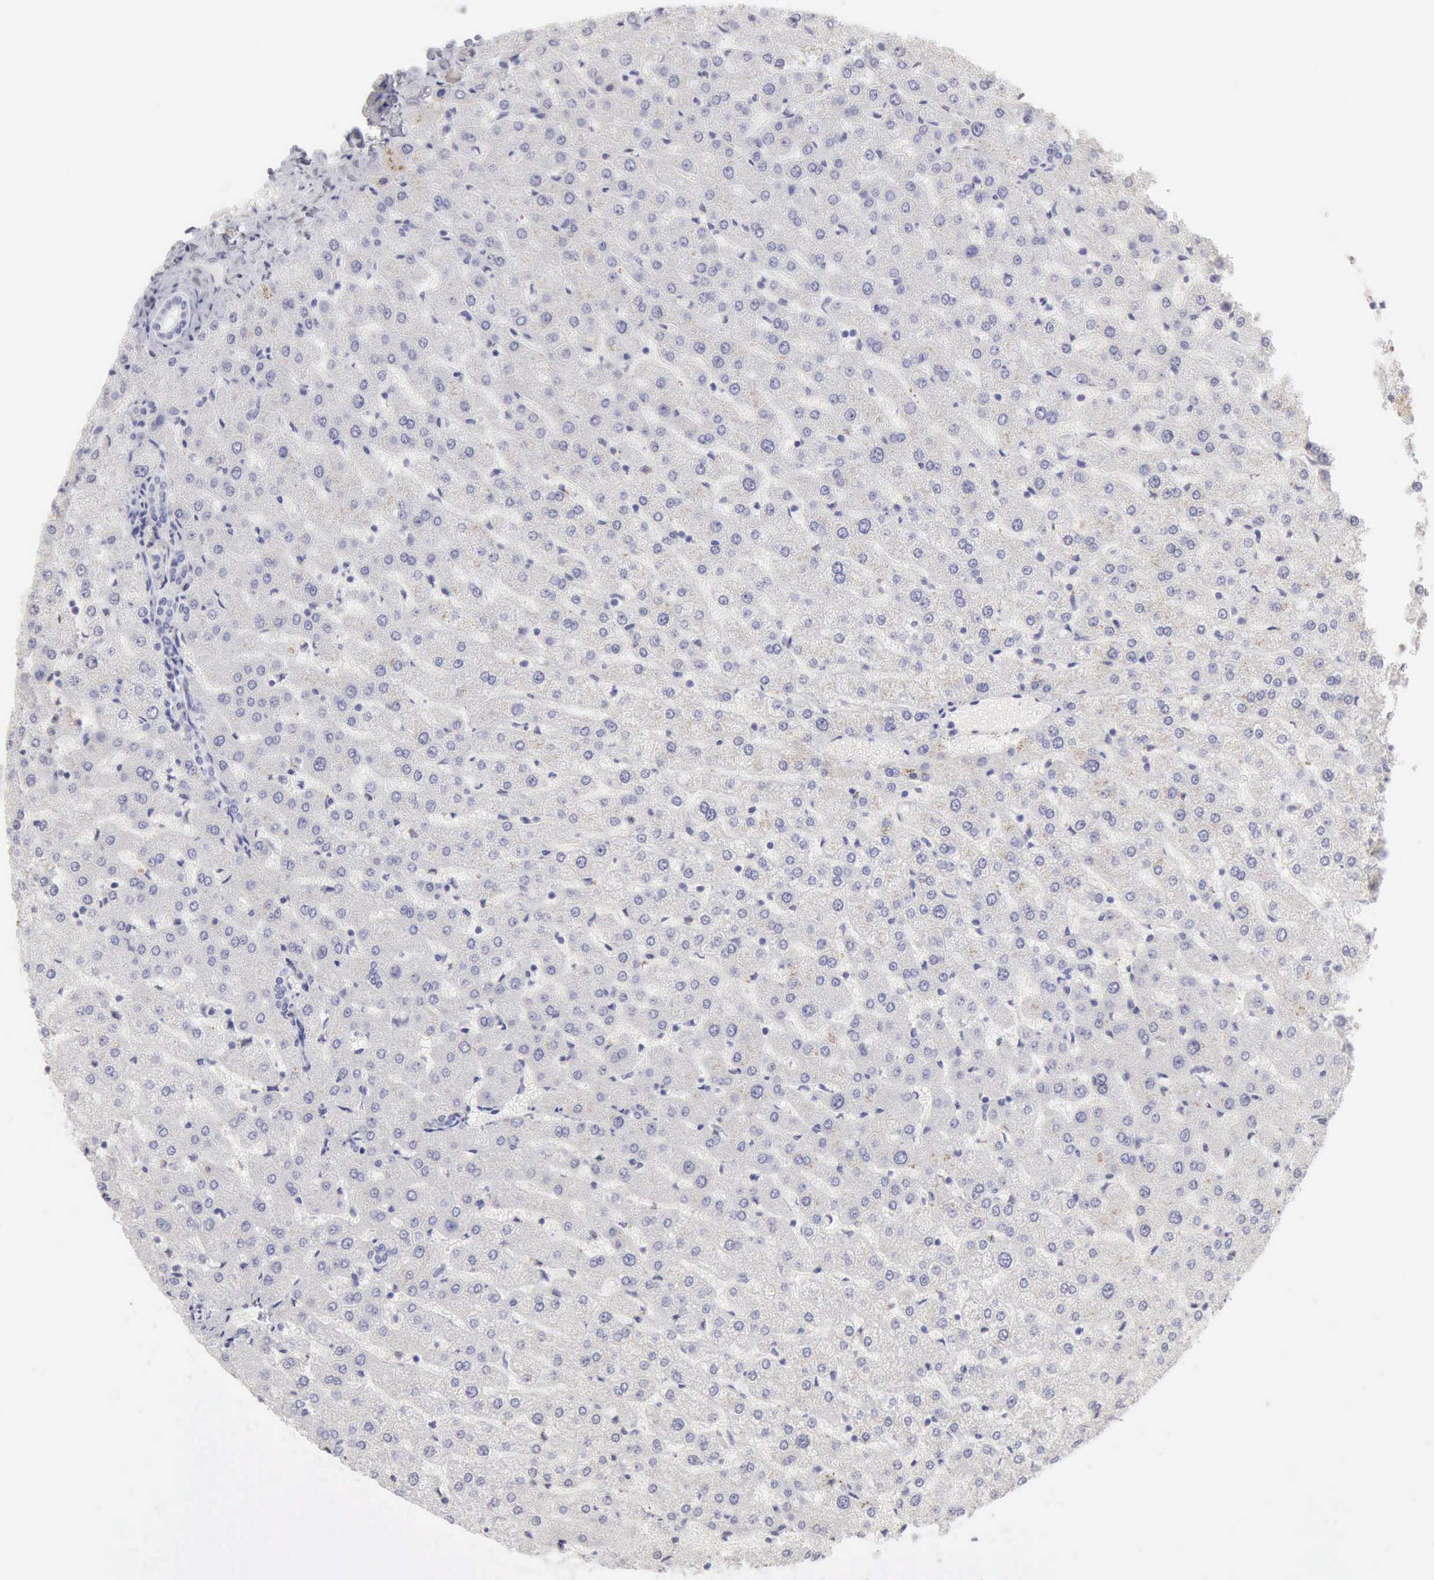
{"staining": {"intensity": "negative", "quantity": "none", "location": "none"}, "tissue": "liver", "cell_type": "Cholangiocytes", "image_type": "normal", "snomed": [{"axis": "morphology", "description": "Normal tissue, NOS"}, {"axis": "morphology", "description": "Fibrosis, NOS"}, {"axis": "topography", "description": "Liver"}], "caption": "This is a image of immunohistochemistry staining of normal liver, which shows no positivity in cholangiocytes. The staining is performed using DAB brown chromogen with nuclei counter-stained in using hematoxylin.", "gene": "RNASE1", "patient": {"sex": "female", "age": 29}}